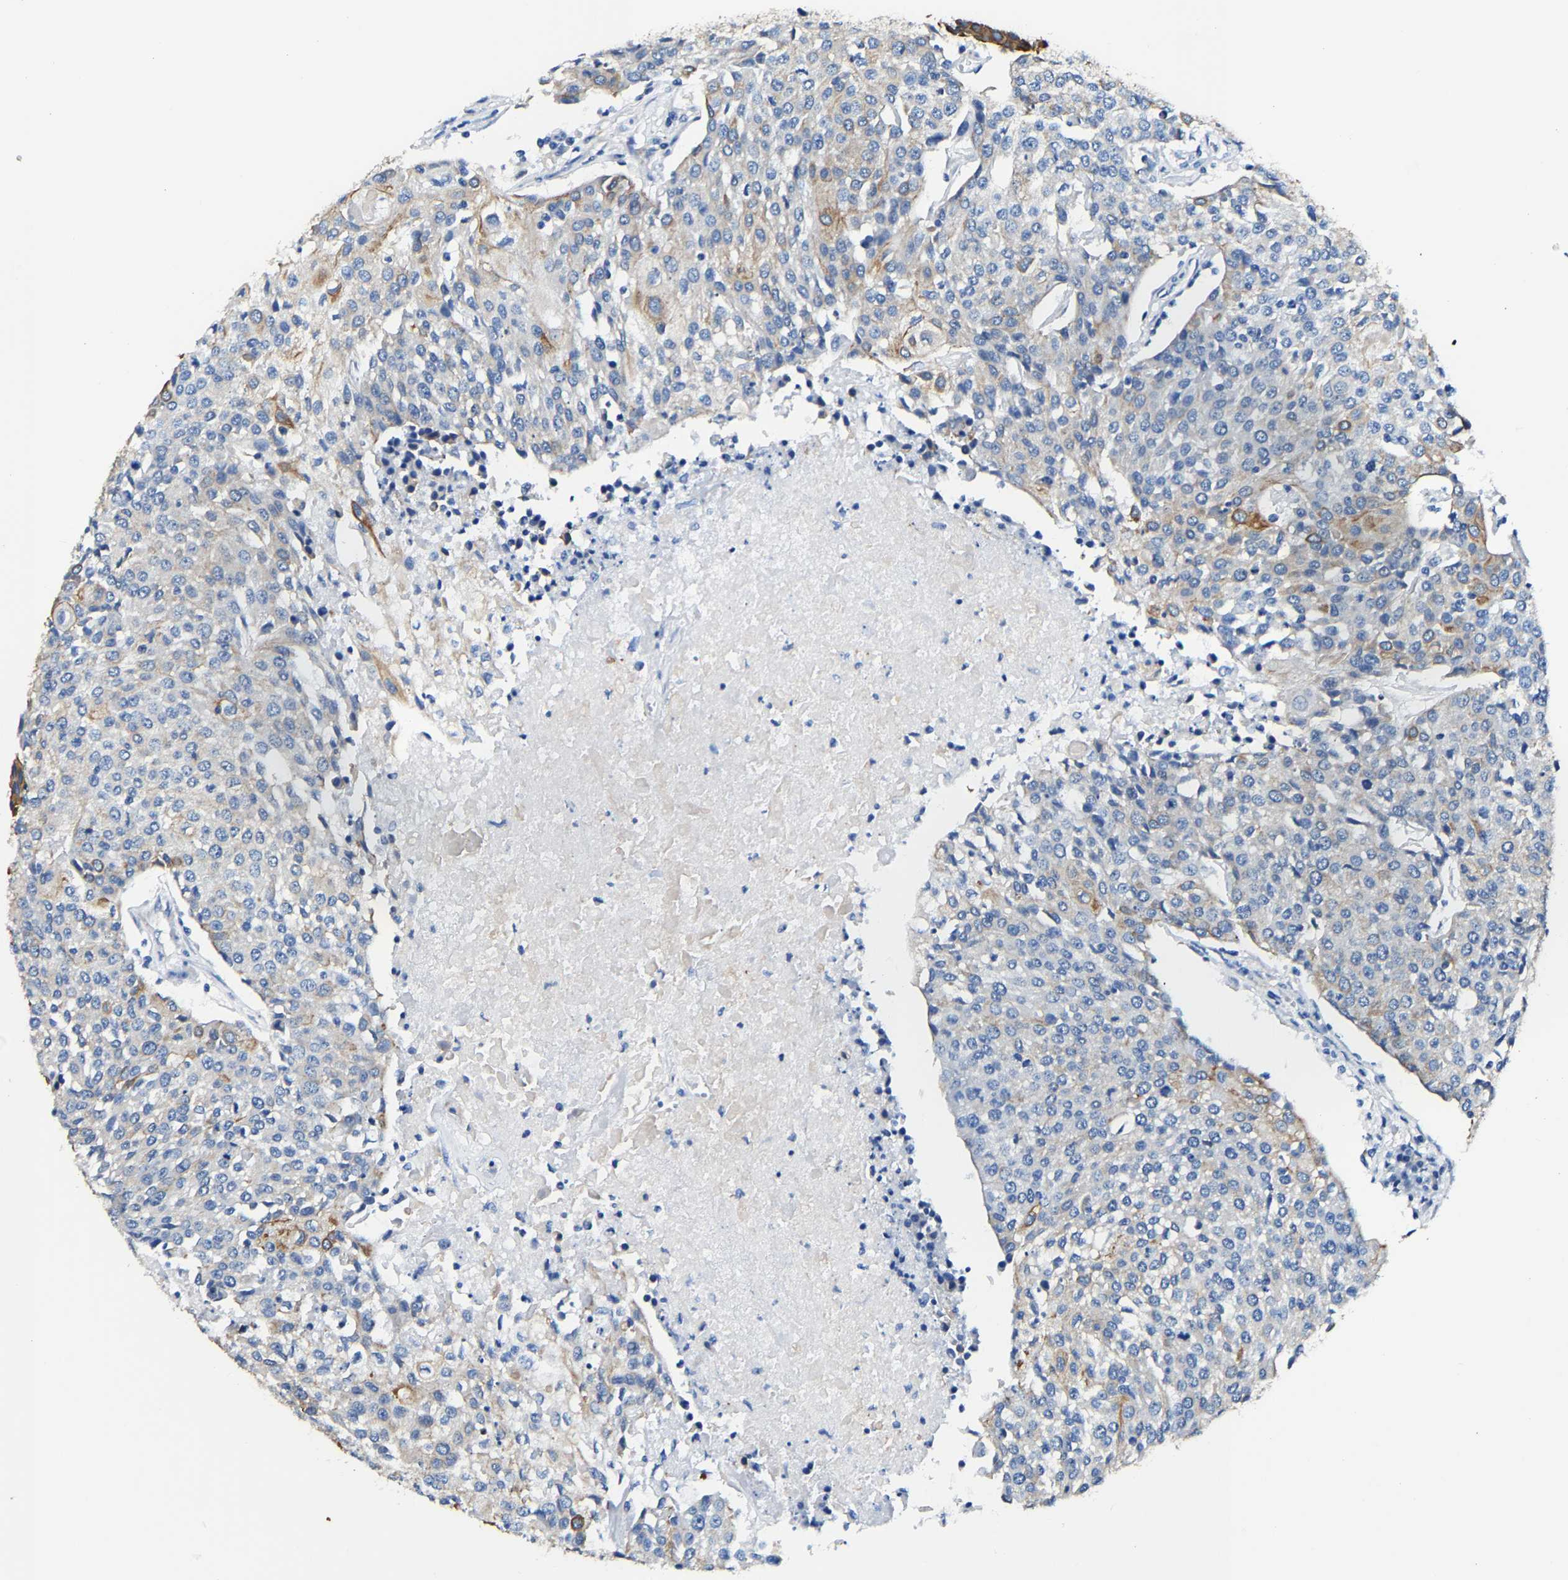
{"staining": {"intensity": "moderate", "quantity": "<25%", "location": "cytoplasmic/membranous"}, "tissue": "urothelial cancer", "cell_type": "Tumor cells", "image_type": "cancer", "snomed": [{"axis": "morphology", "description": "Urothelial carcinoma, High grade"}, {"axis": "topography", "description": "Urinary bladder"}], "caption": "Immunohistochemical staining of human urothelial cancer shows moderate cytoplasmic/membranous protein positivity in approximately <25% of tumor cells.", "gene": "MMEL1", "patient": {"sex": "female", "age": 85}}